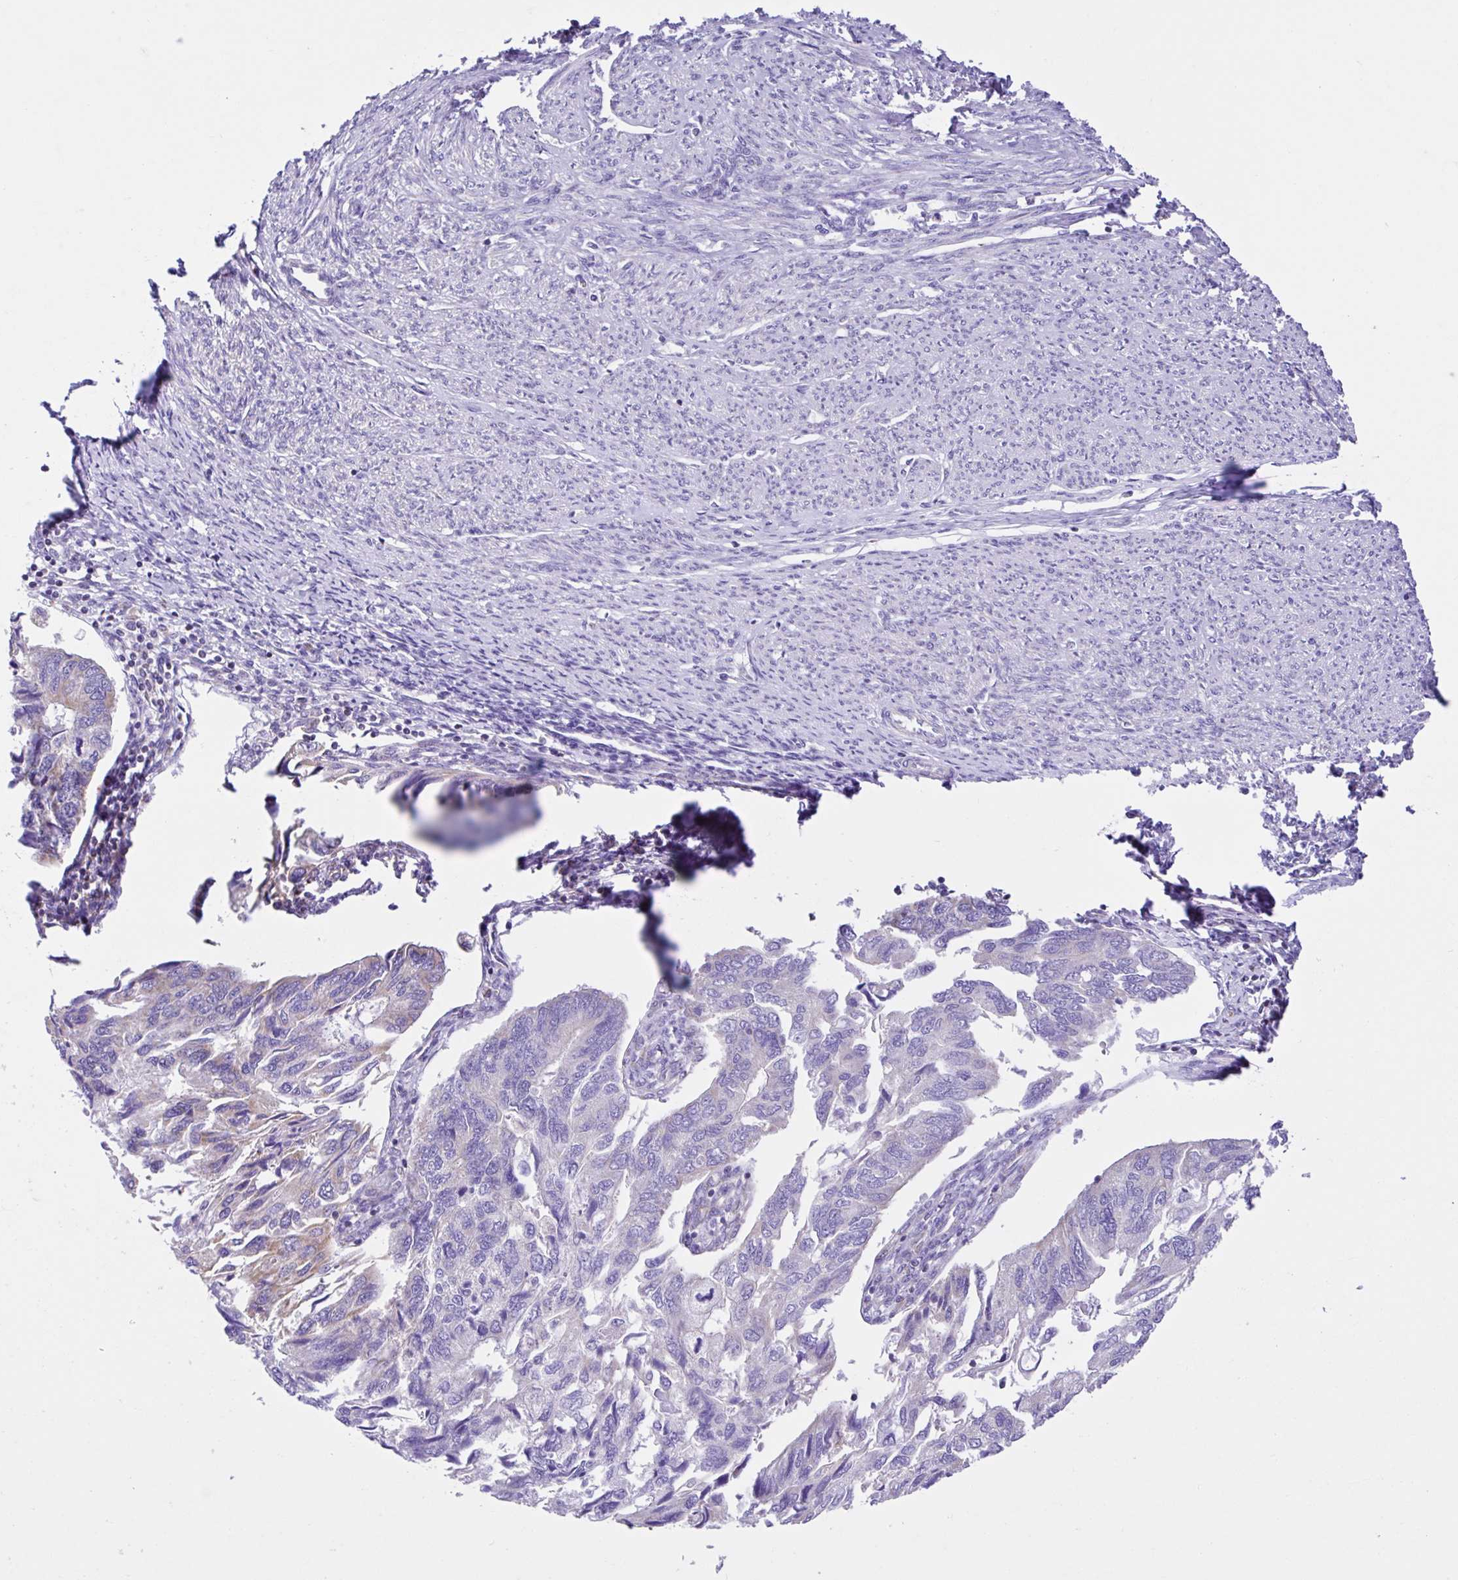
{"staining": {"intensity": "negative", "quantity": "none", "location": "none"}, "tissue": "endometrial cancer", "cell_type": "Tumor cells", "image_type": "cancer", "snomed": [{"axis": "morphology", "description": "Carcinoma, NOS"}, {"axis": "topography", "description": "Uterus"}], "caption": "There is no significant expression in tumor cells of endometrial cancer.", "gene": "NDUFS2", "patient": {"sex": "female", "age": 76}}